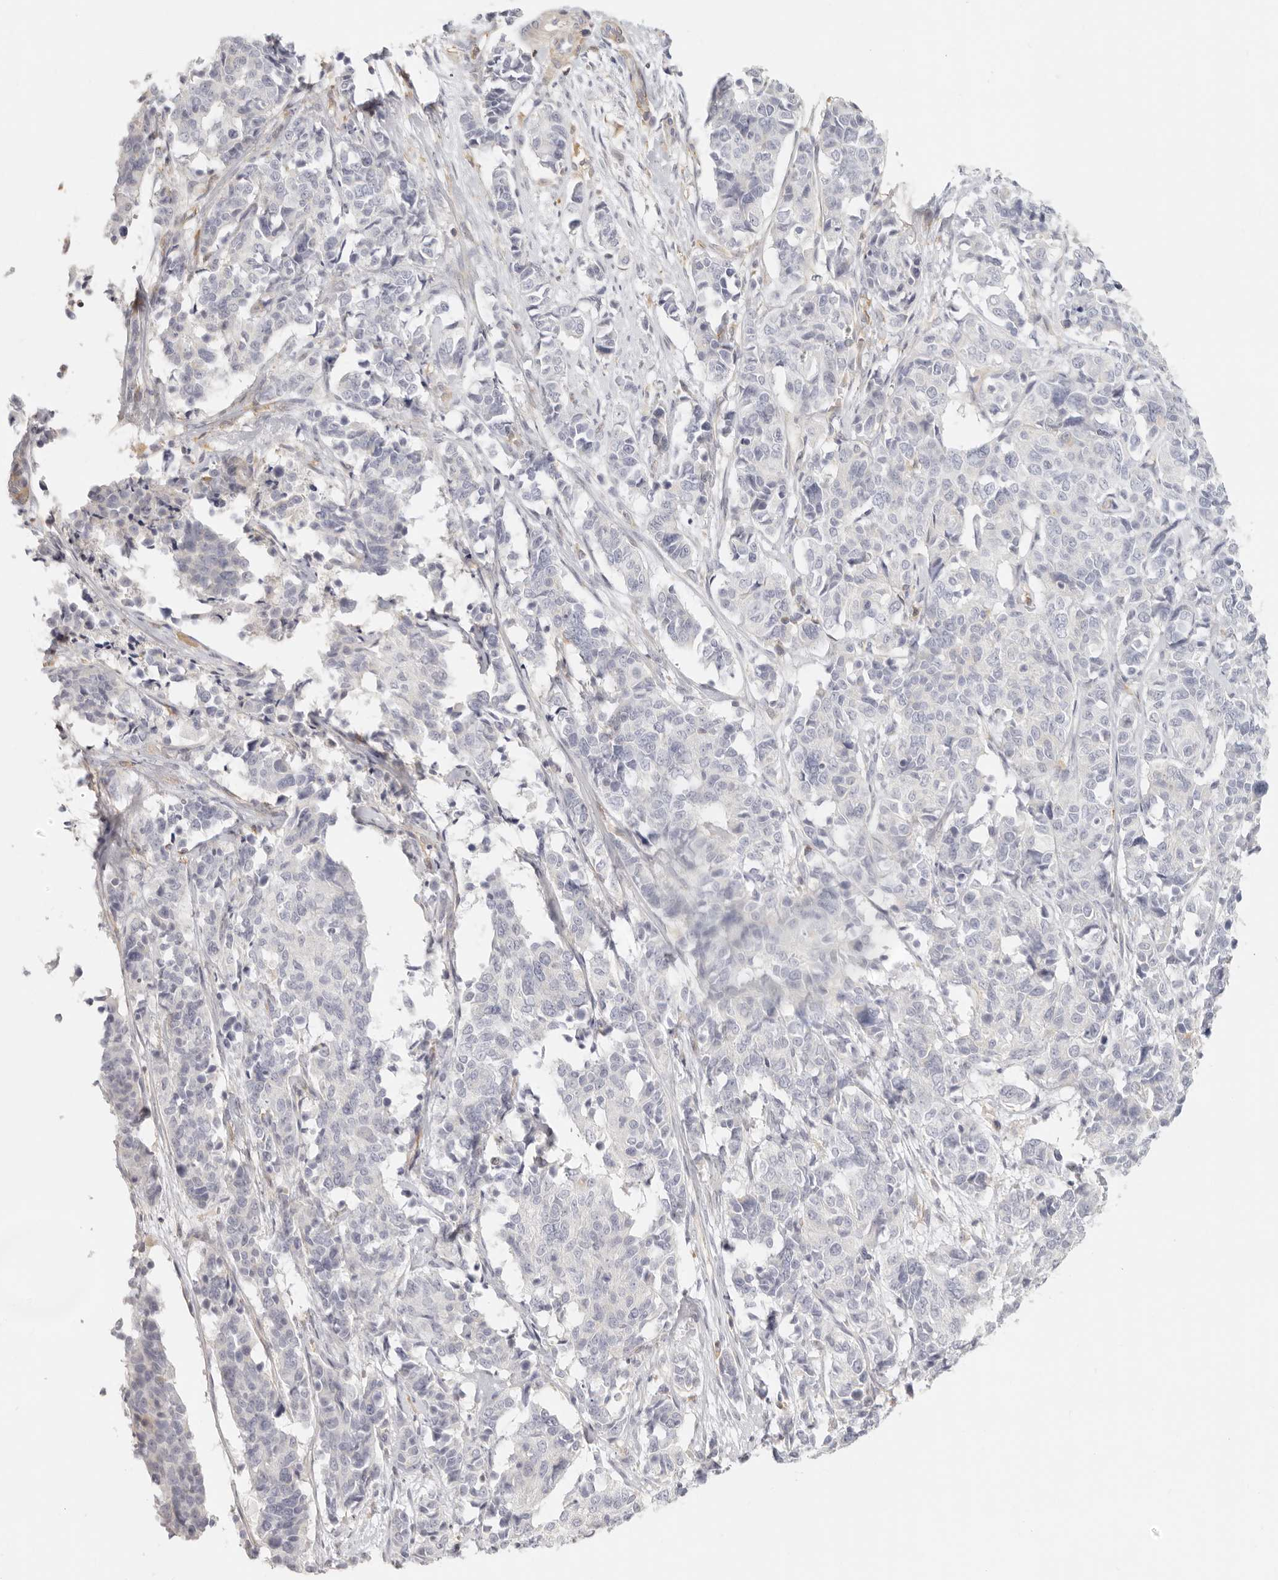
{"staining": {"intensity": "negative", "quantity": "none", "location": "none"}, "tissue": "cervical cancer", "cell_type": "Tumor cells", "image_type": "cancer", "snomed": [{"axis": "morphology", "description": "Normal tissue, NOS"}, {"axis": "morphology", "description": "Squamous cell carcinoma, NOS"}, {"axis": "topography", "description": "Cervix"}], "caption": "DAB immunohistochemical staining of cervical squamous cell carcinoma reveals no significant staining in tumor cells.", "gene": "NIBAN1", "patient": {"sex": "female", "age": 35}}